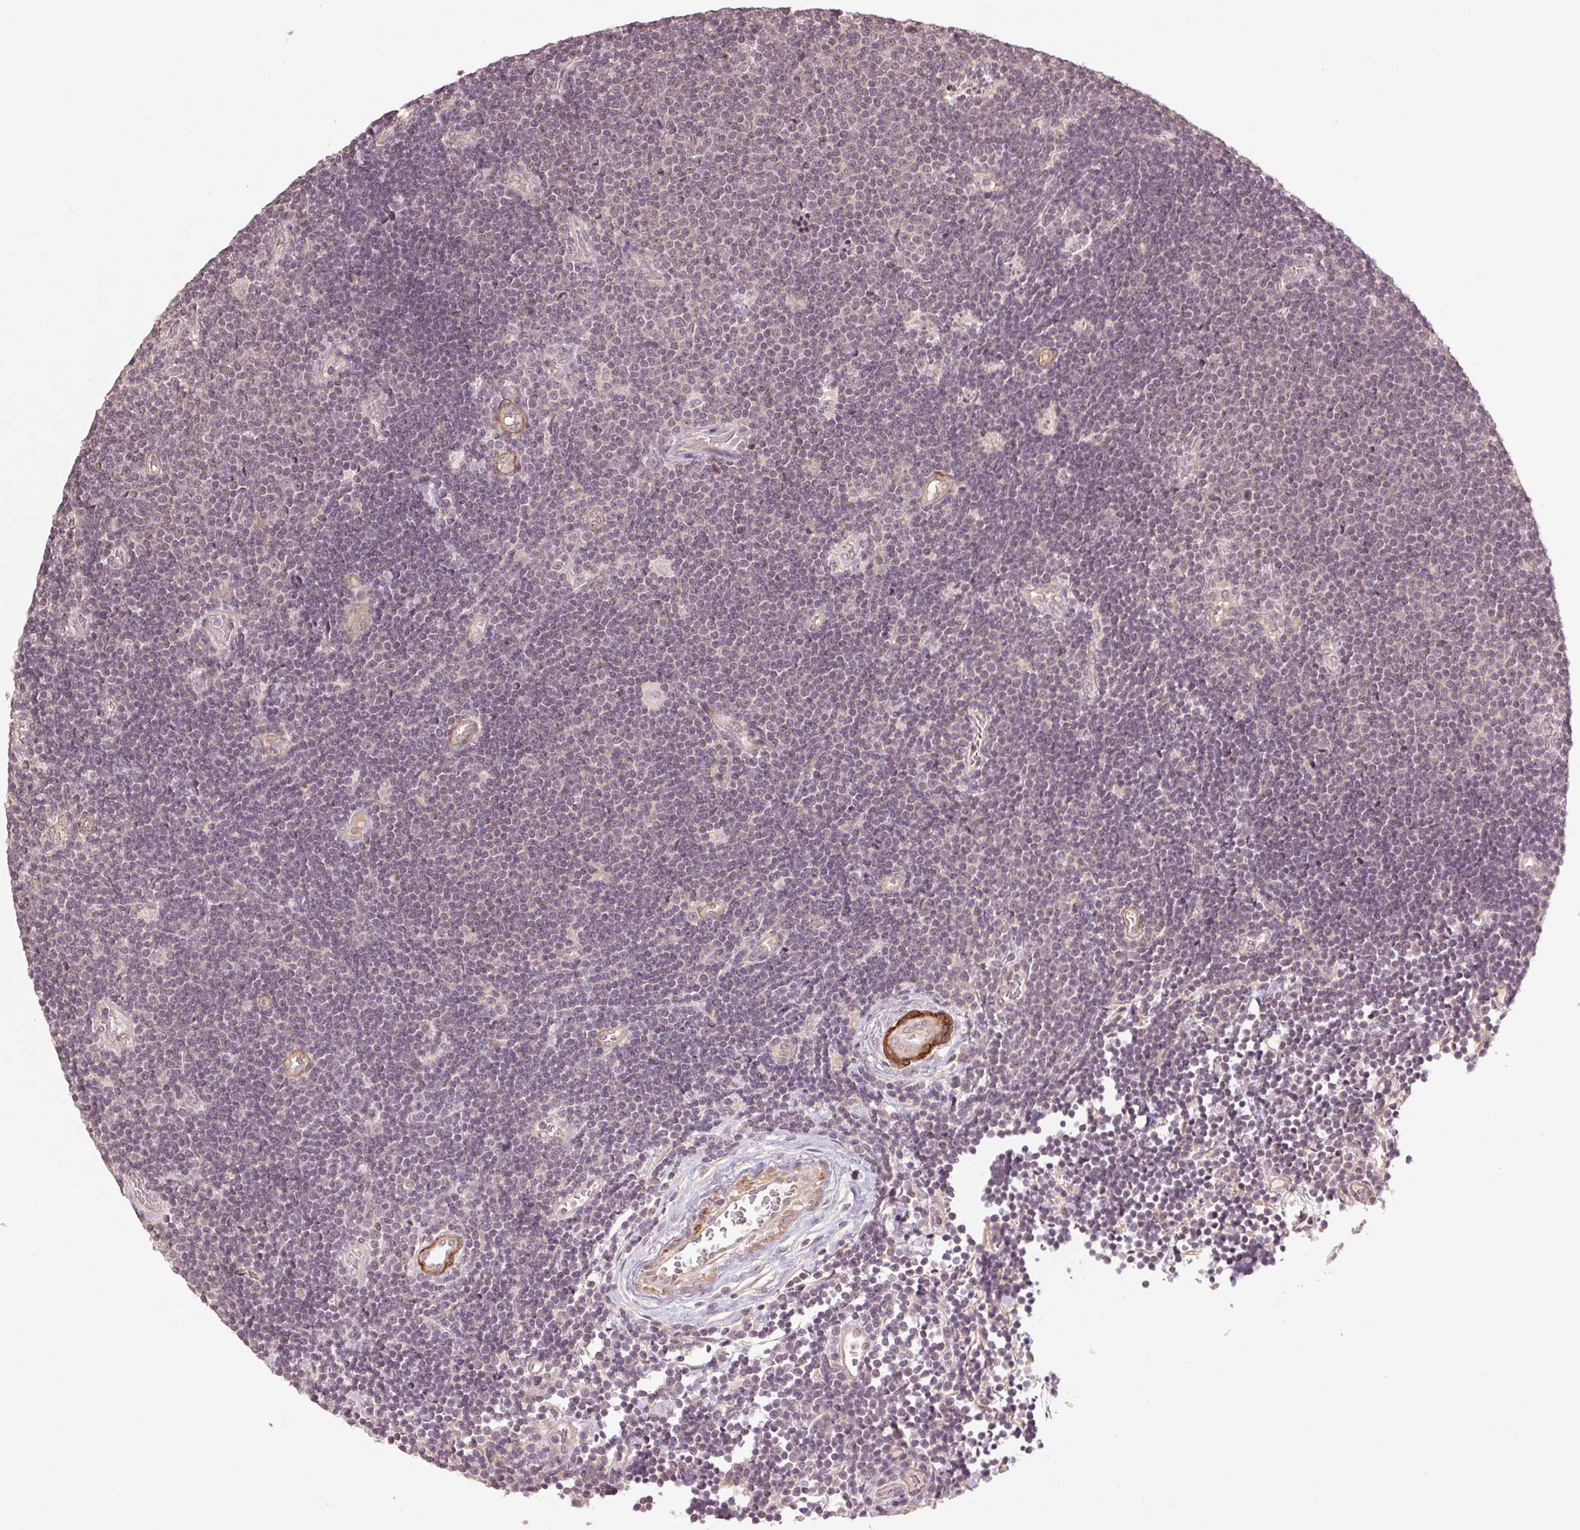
{"staining": {"intensity": "negative", "quantity": "none", "location": "none"}, "tissue": "lymphoma", "cell_type": "Tumor cells", "image_type": "cancer", "snomed": [{"axis": "morphology", "description": "Malignant lymphoma, non-Hodgkin's type, Low grade"}, {"axis": "topography", "description": "Brain"}], "caption": "This image is of low-grade malignant lymphoma, non-Hodgkin's type stained with IHC to label a protein in brown with the nuclei are counter-stained blue. There is no positivity in tumor cells. (DAB immunohistochemistry with hematoxylin counter stain).", "gene": "SMLR1", "patient": {"sex": "female", "age": 66}}